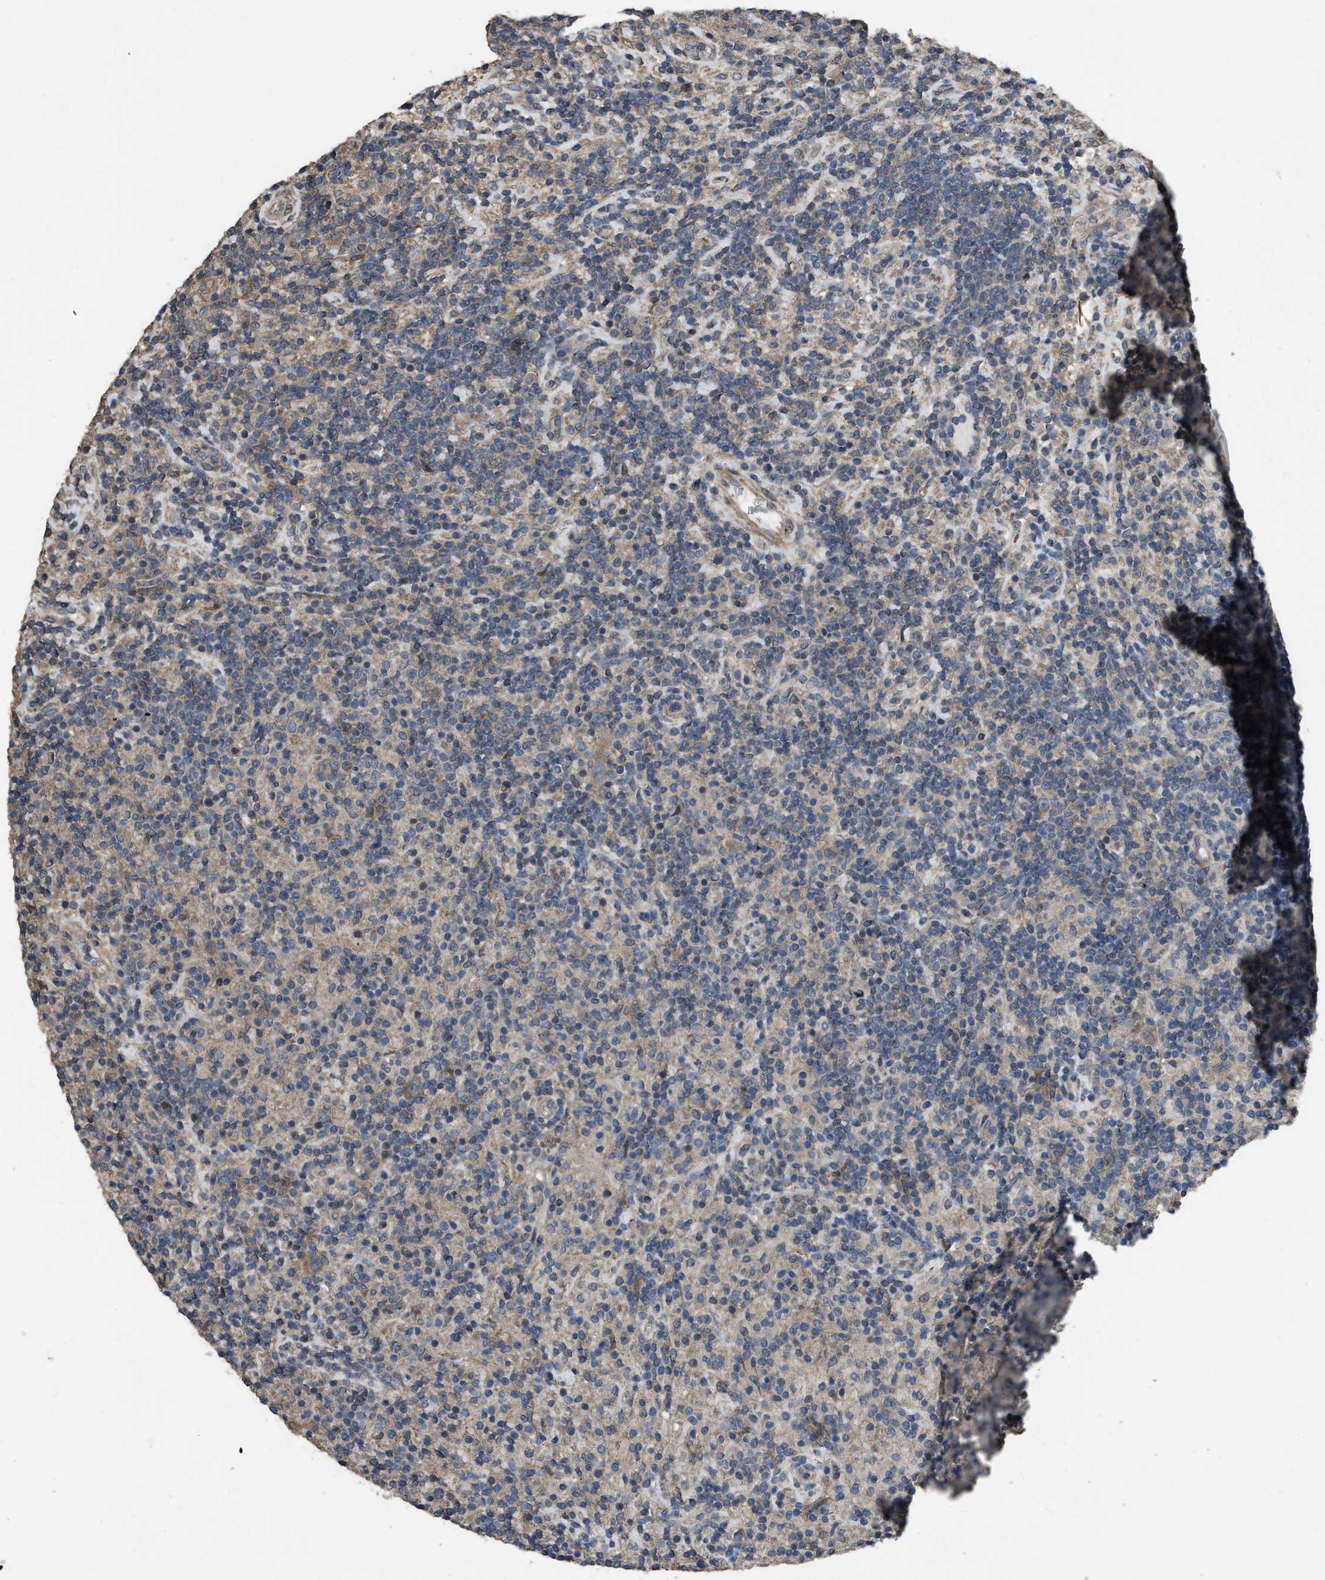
{"staining": {"intensity": "moderate", "quantity": "25%-75%", "location": "cytoplasmic/membranous"}, "tissue": "lymphoma", "cell_type": "Tumor cells", "image_type": "cancer", "snomed": [{"axis": "morphology", "description": "Hodgkin's disease, NOS"}, {"axis": "topography", "description": "Lymph node"}], "caption": "Hodgkin's disease tissue shows moderate cytoplasmic/membranous expression in about 25%-75% of tumor cells", "gene": "ARL6", "patient": {"sex": "male", "age": 70}}